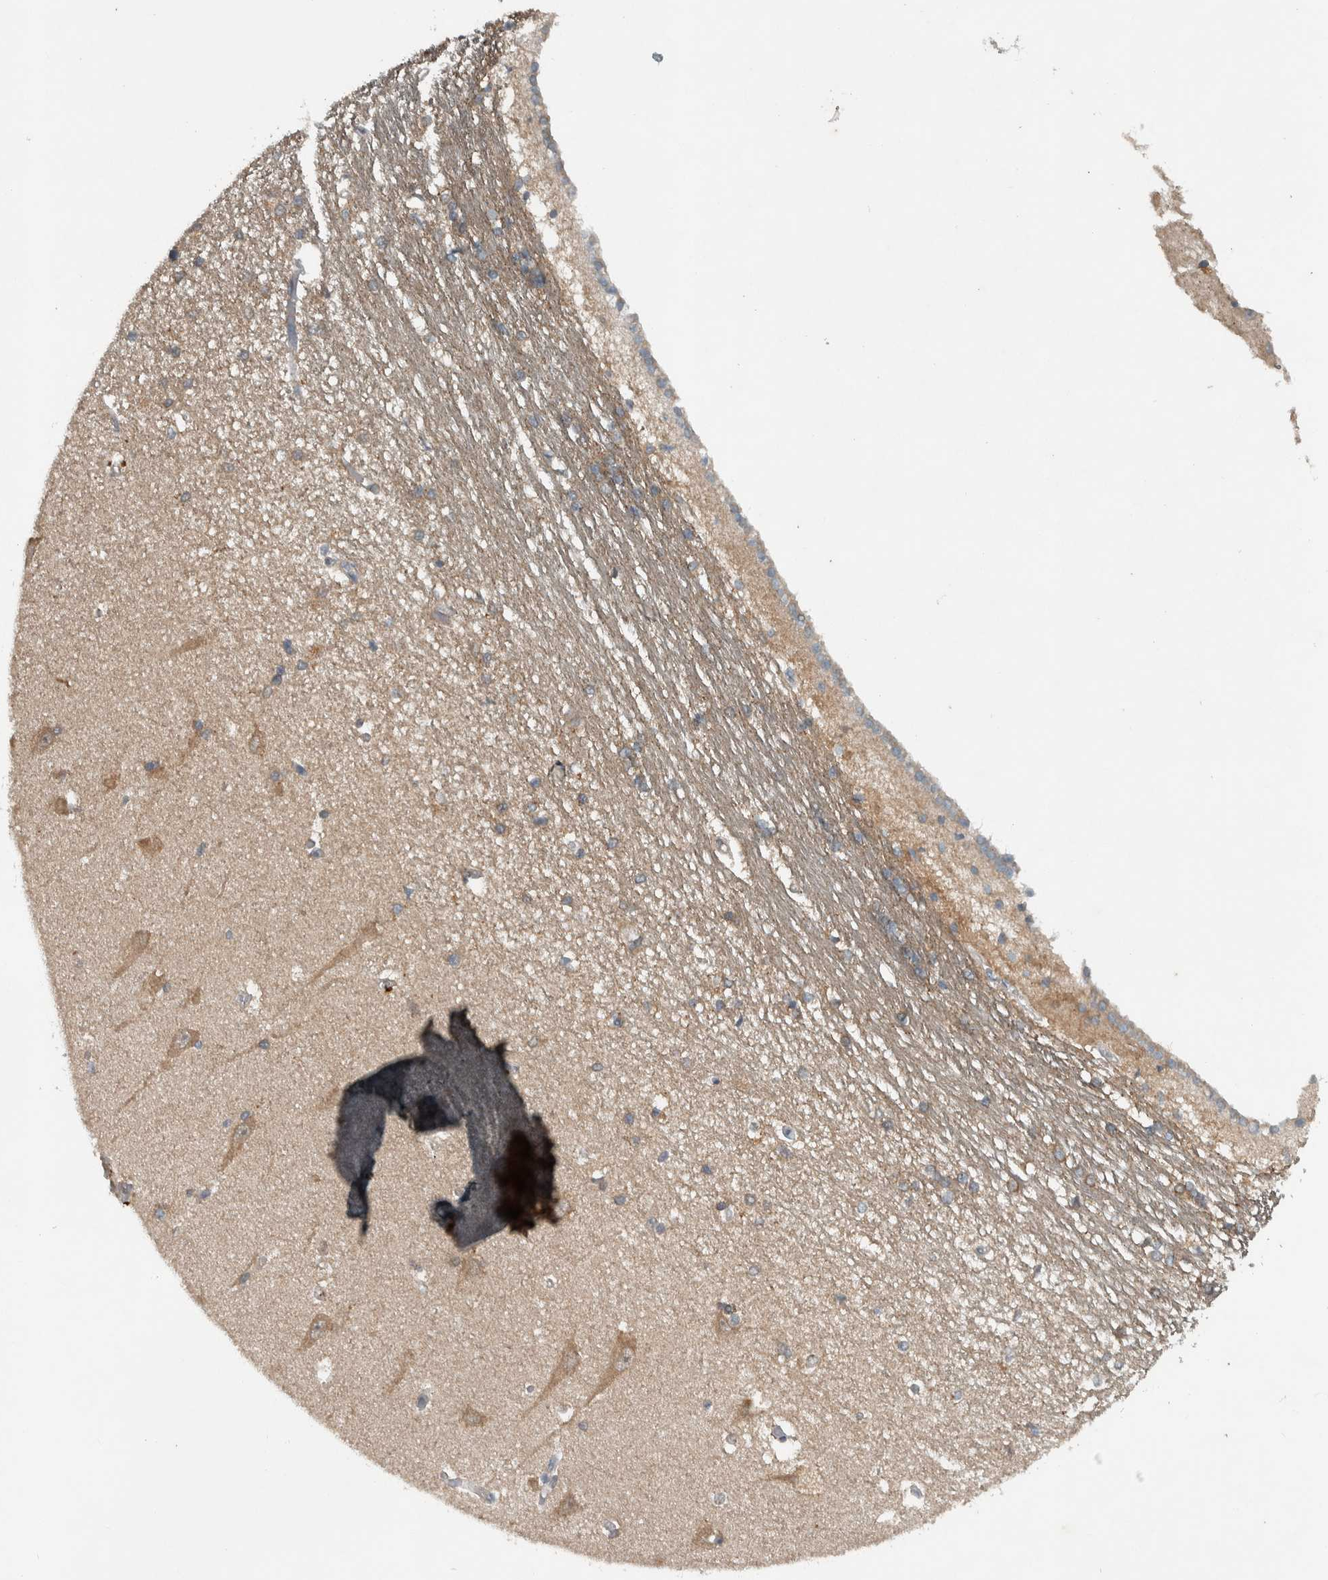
{"staining": {"intensity": "weak", "quantity": "25%-75%", "location": "cytoplasmic/membranous"}, "tissue": "hippocampus", "cell_type": "Glial cells", "image_type": "normal", "snomed": [{"axis": "morphology", "description": "Normal tissue, NOS"}, {"axis": "topography", "description": "Hippocampus"}], "caption": "Immunohistochemical staining of unremarkable hippocampus shows low levels of weak cytoplasmic/membranous staining in approximately 25%-75% of glial cells. The staining is performed using DAB brown chromogen to label protein expression. The nuclei are counter-stained blue using hematoxylin.", "gene": "CLCN2", "patient": {"sex": "male", "age": 45}}